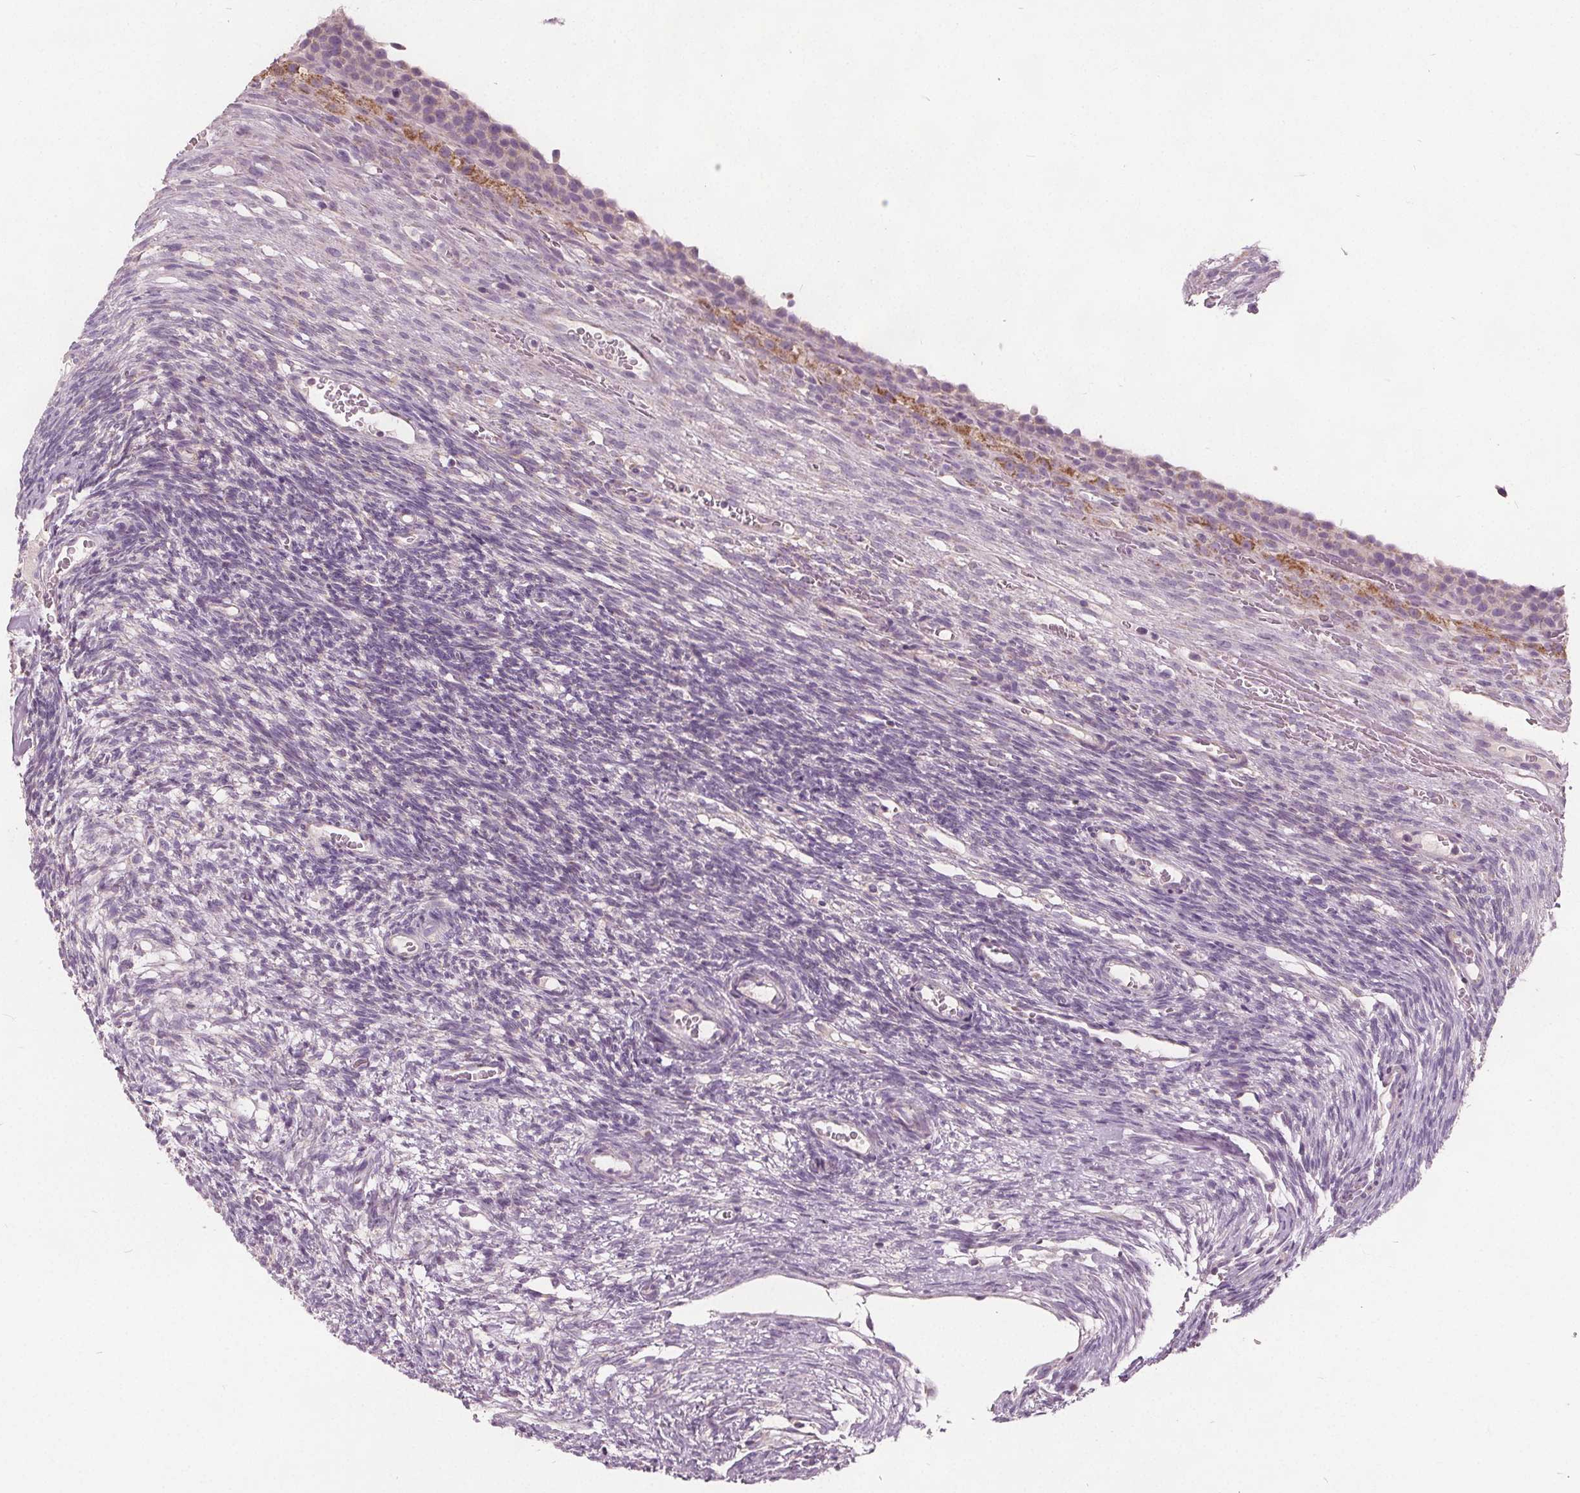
{"staining": {"intensity": "moderate", "quantity": "25%-75%", "location": "cytoplasmic/membranous"}, "tissue": "ovary", "cell_type": "Follicle cells", "image_type": "normal", "snomed": [{"axis": "morphology", "description": "Normal tissue, NOS"}, {"axis": "topography", "description": "Ovary"}], "caption": "Protein expression analysis of unremarkable human ovary reveals moderate cytoplasmic/membranous expression in approximately 25%-75% of follicle cells.", "gene": "ECI2", "patient": {"sex": "female", "age": 34}}